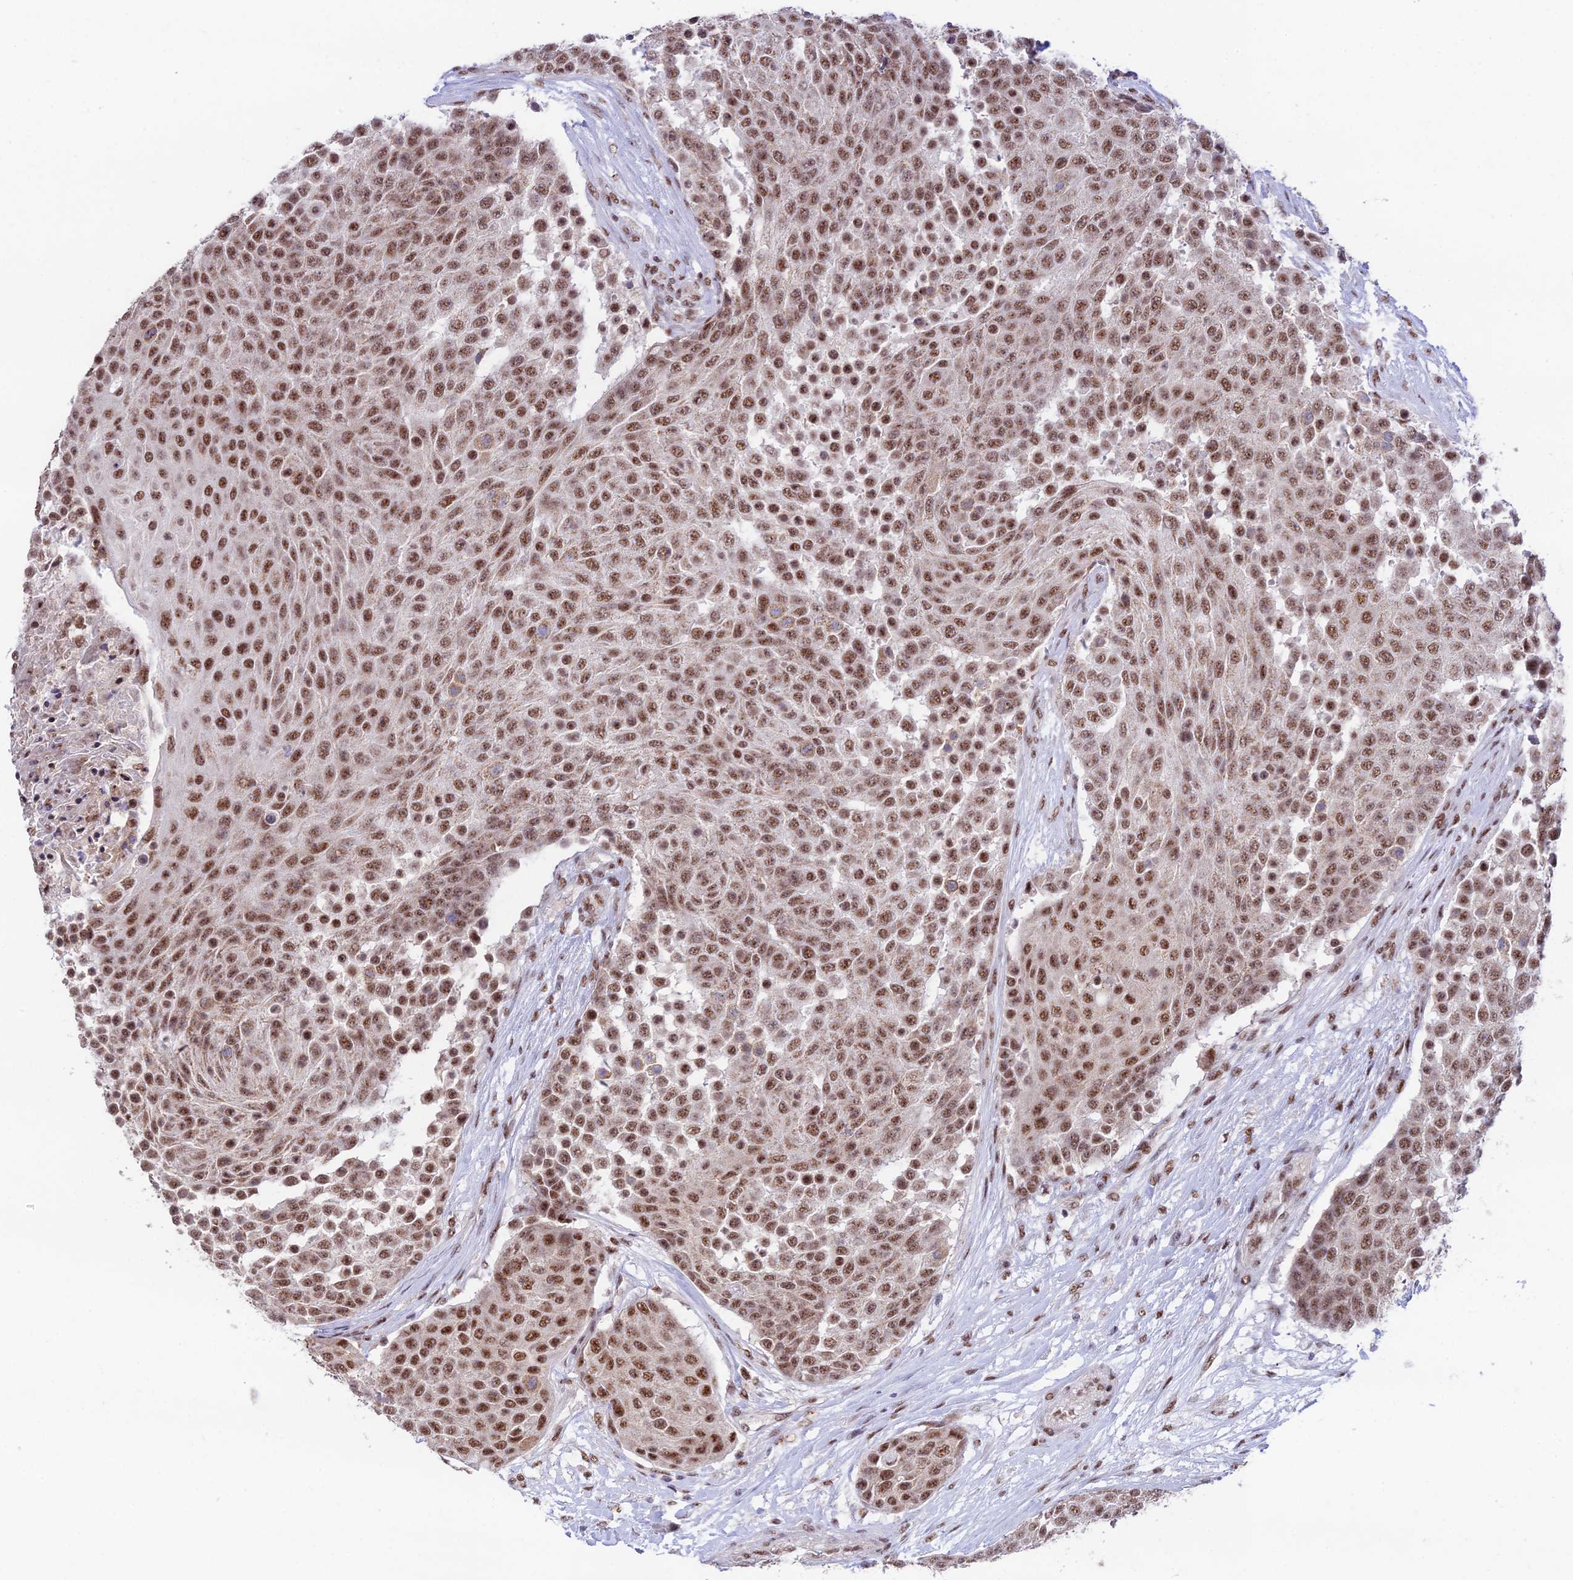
{"staining": {"intensity": "moderate", "quantity": ">75%", "location": "nuclear"}, "tissue": "urothelial cancer", "cell_type": "Tumor cells", "image_type": "cancer", "snomed": [{"axis": "morphology", "description": "Urothelial carcinoma, High grade"}, {"axis": "topography", "description": "Urinary bladder"}], "caption": "Protein expression analysis of urothelial cancer exhibits moderate nuclear positivity in approximately >75% of tumor cells.", "gene": "THOC7", "patient": {"sex": "female", "age": 63}}